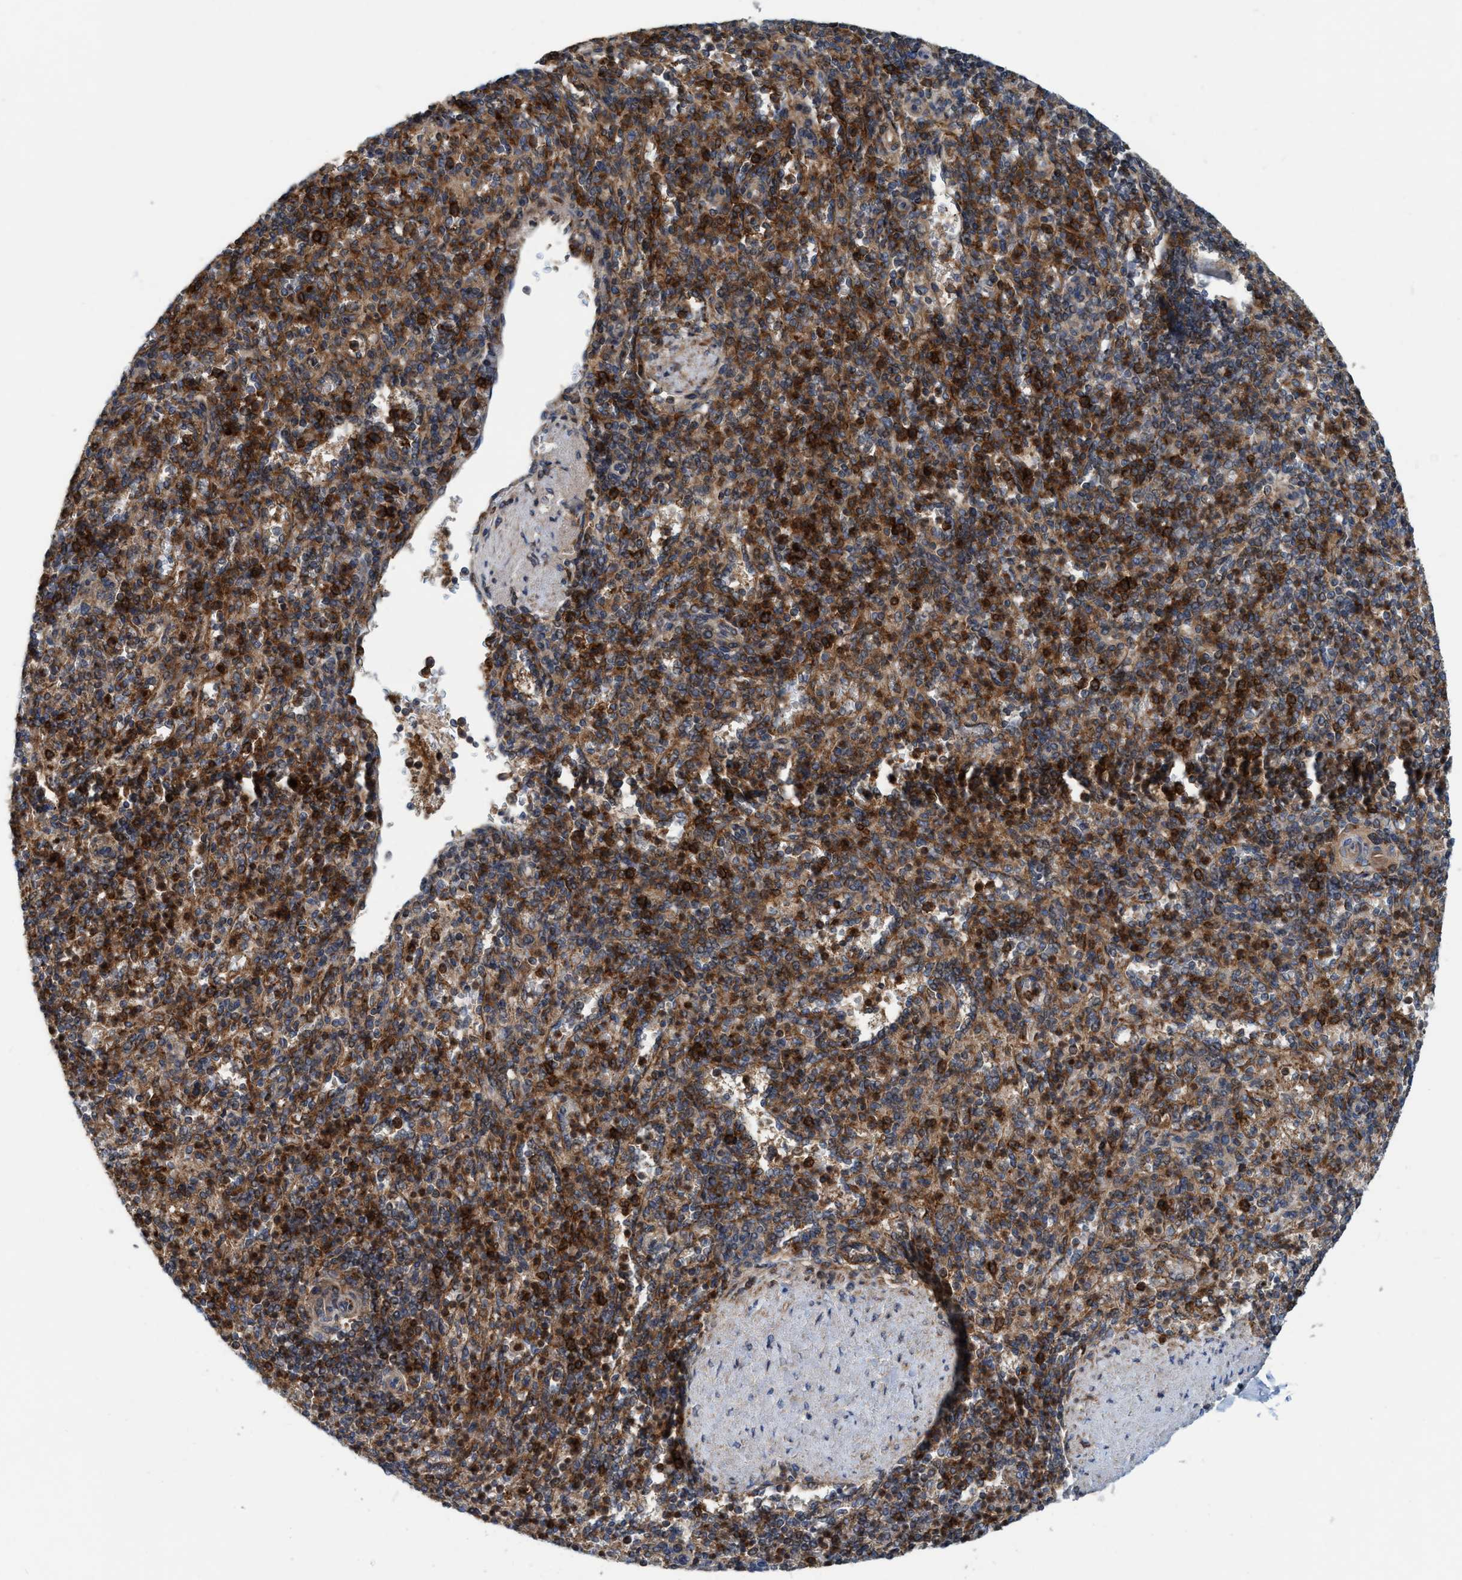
{"staining": {"intensity": "moderate", "quantity": ">75%", "location": "cytoplasmic/membranous"}, "tissue": "spleen", "cell_type": "Cells in red pulp", "image_type": "normal", "snomed": [{"axis": "morphology", "description": "Normal tissue, NOS"}, {"axis": "topography", "description": "Spleen"}], "caption": "Unremarkable spleen demonstrates moderate cytoplasmic/membranous staining in about >75% of cells in red pulp (DAB (3,3'-diaminobenzidine) = brown stain, brightfield microscopy at high magnification)..", "gene": "SLC16A3", "patient": {"sex": "female", "age": 74}}